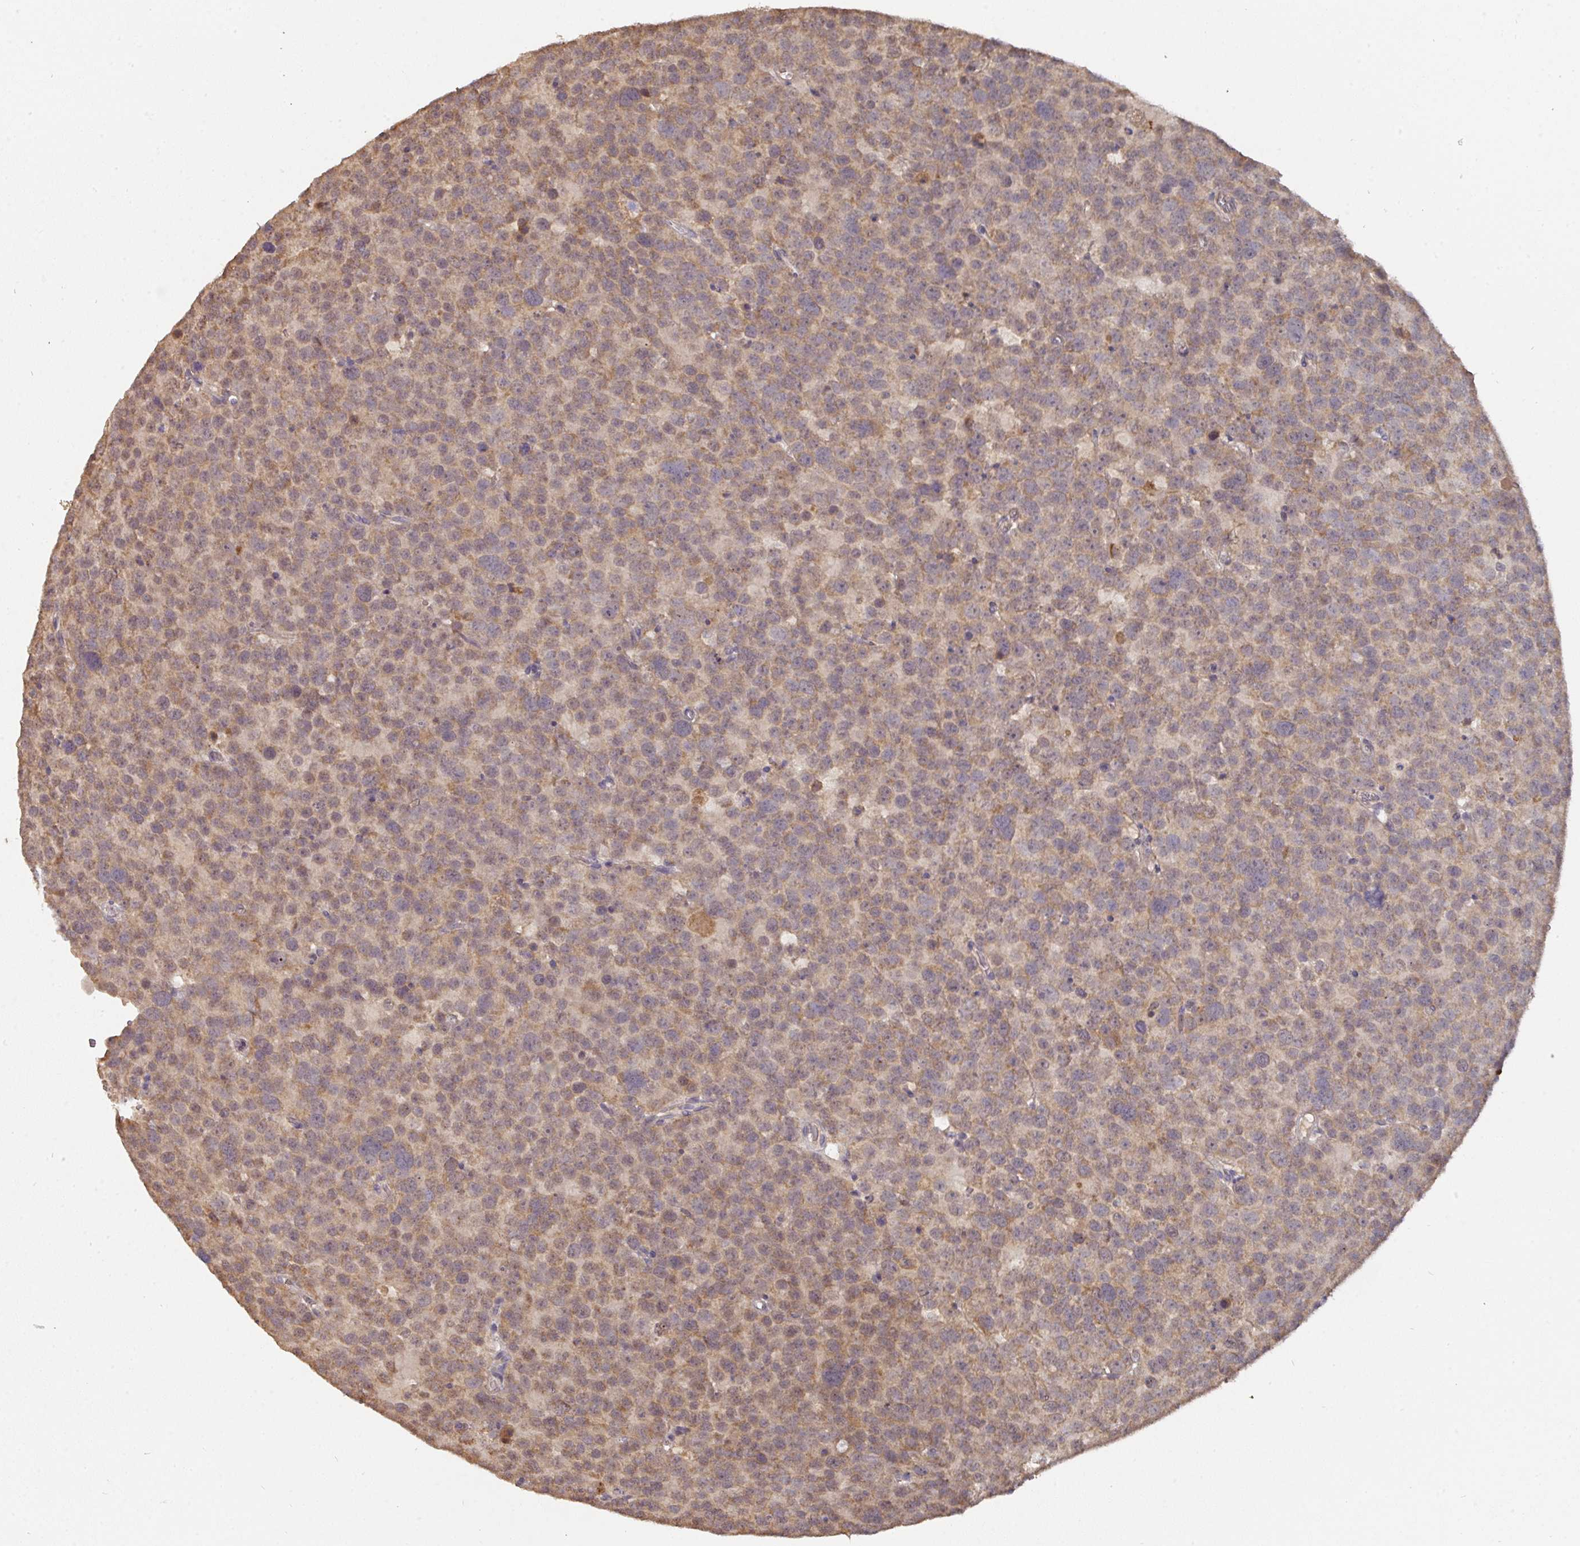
{"staining": {"intensity": "moderate", "quantity": ">75%", "location": "cytoplasmic/membranous"}, "tissue": "testis cancer", "cell_type": "Tumor cells", "image_type": "cancer", "snomed": [{"axis": "morphology", "description": "Seminoma, NOS"}, {"axis": "topography", "description": "Testis"}], "caption": "Seminoma (testis) tissue demonstrates moderate cytoplasmic/membranous expression in approximately >75% of tumor cells (DAB (3,3'-diaminobenzidine) IHC, brown staining for protein, blue staining for nuclei).", "gene": "ACVR2B", "patient": {"sex": "male", "age": 71}}